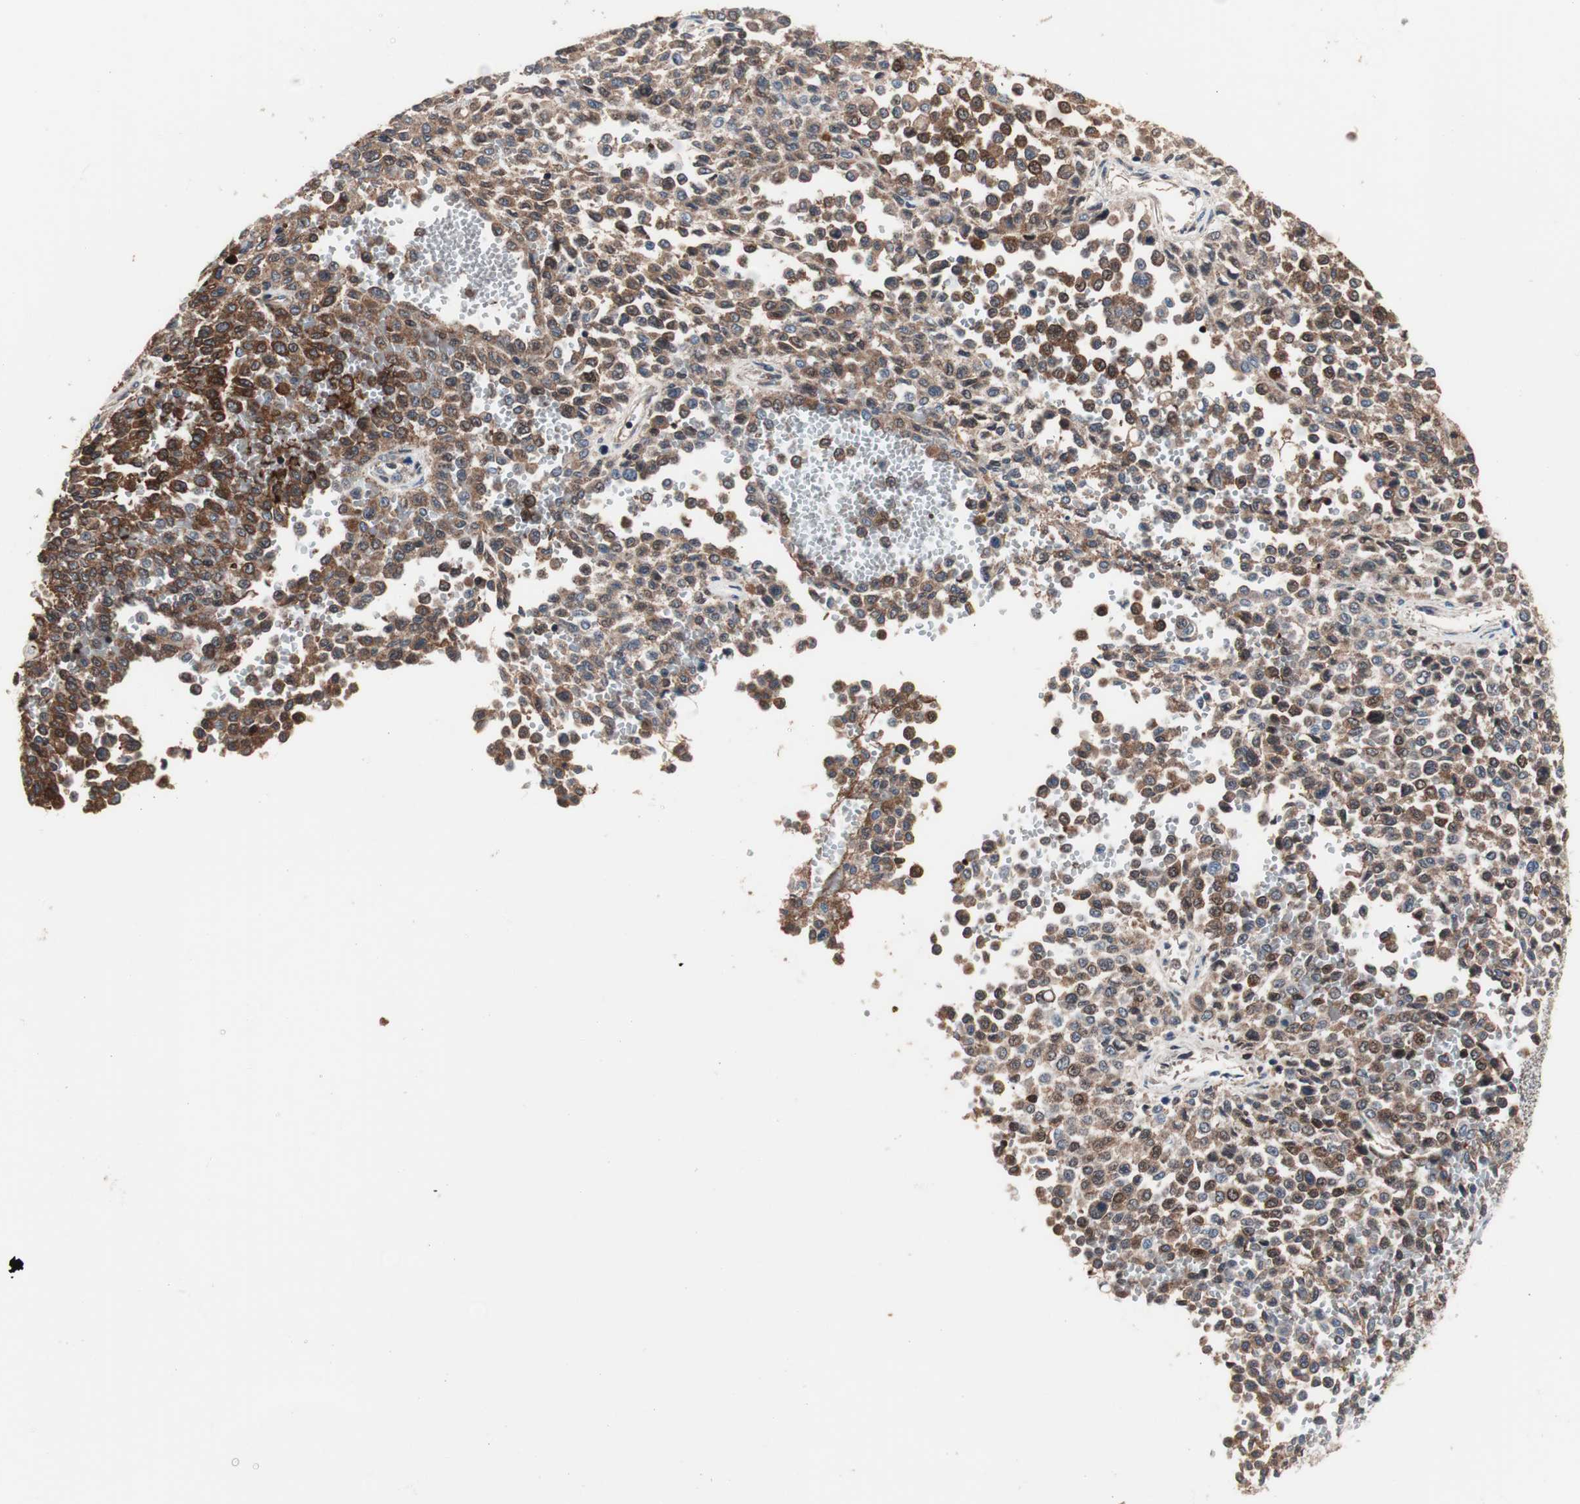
{"staining": {"intensity": "moderate", "quantity": ">75%", "location": "cytoplasmic/membranous"}, "tissue": "melanoma", "cell_type": "Tumor cells", "image_type": "cancer", "snomed": [{"axis": "morphology", "description": "Malignant melanoma, Metastatic site"}, {"axis": "topography", "description": "Pancreas"}], "caption": "IHC histopathology image of neoplastic tissue: human melanoma stained using immunohistochemistry displays medium levels of moderate protein expression localized specifically in the cytoplasmic/membranous of tumor cells, appearing as a cytoplasmic/membranous brown color.", "gene": "PRDX2", "patient": {"sex": "female", "age": 30}}